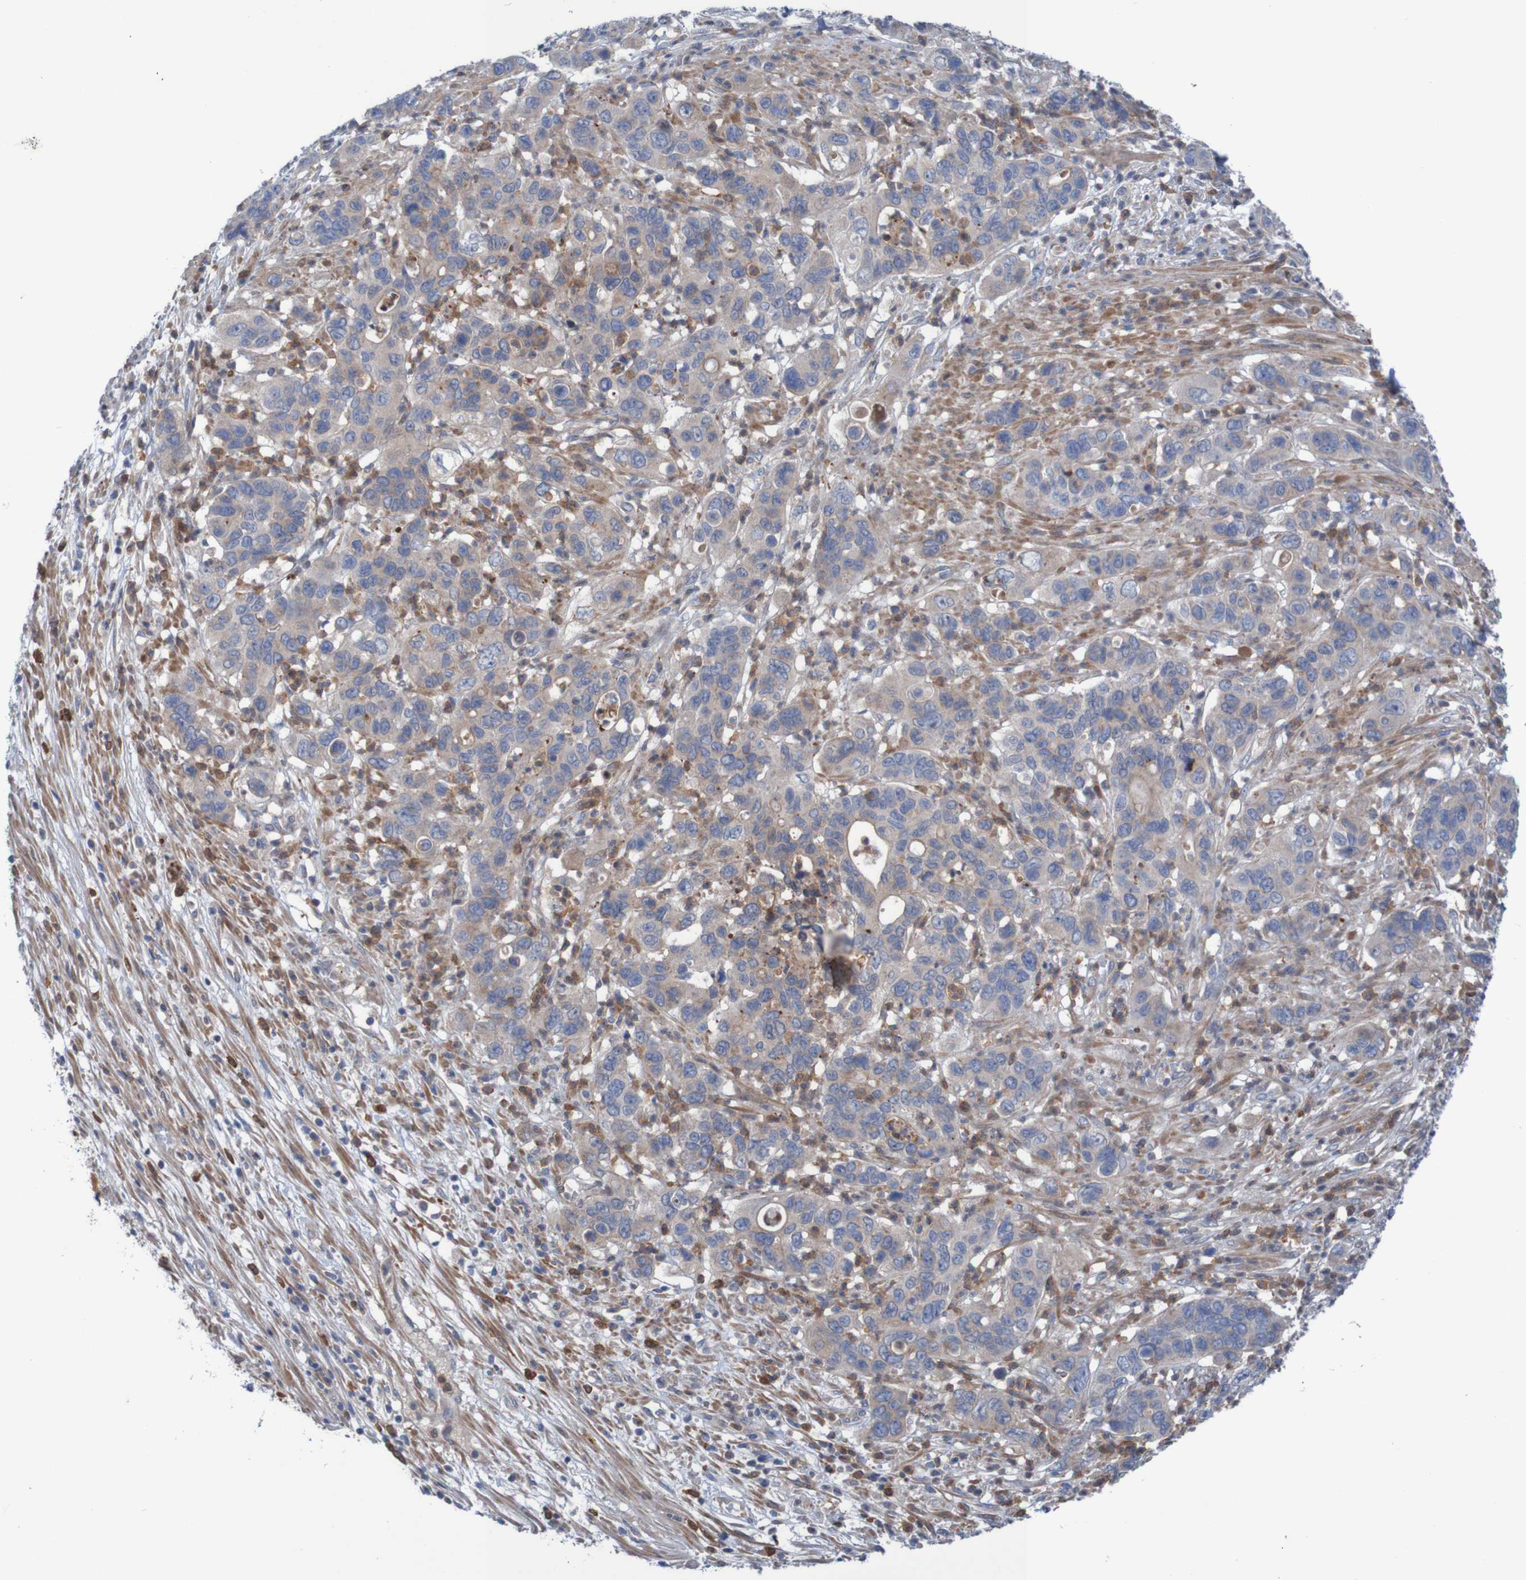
{"staining": {"intensity": "weak", "quantity": ">75%", "location": "cytoplasmic/membranous"}, "tissue": "pancreatic cancer", "cell_type": "Tumor cells", "image_type": "cancer", "snomed": [{"axis": "morphology", "description": "Adenocarcinoma, NOS"}, {"axis": "topography", "description": "Pancreas"}], "caption": "Adenocarcinoma (pancreatic) stained with DAB immunohistochemistry exhibits low levels of weak cytoplasmic/membranous staining in about >75% of tumor cells.", "gene": "ANGPT4", "patient": {"sex": "female", "age": 71}}